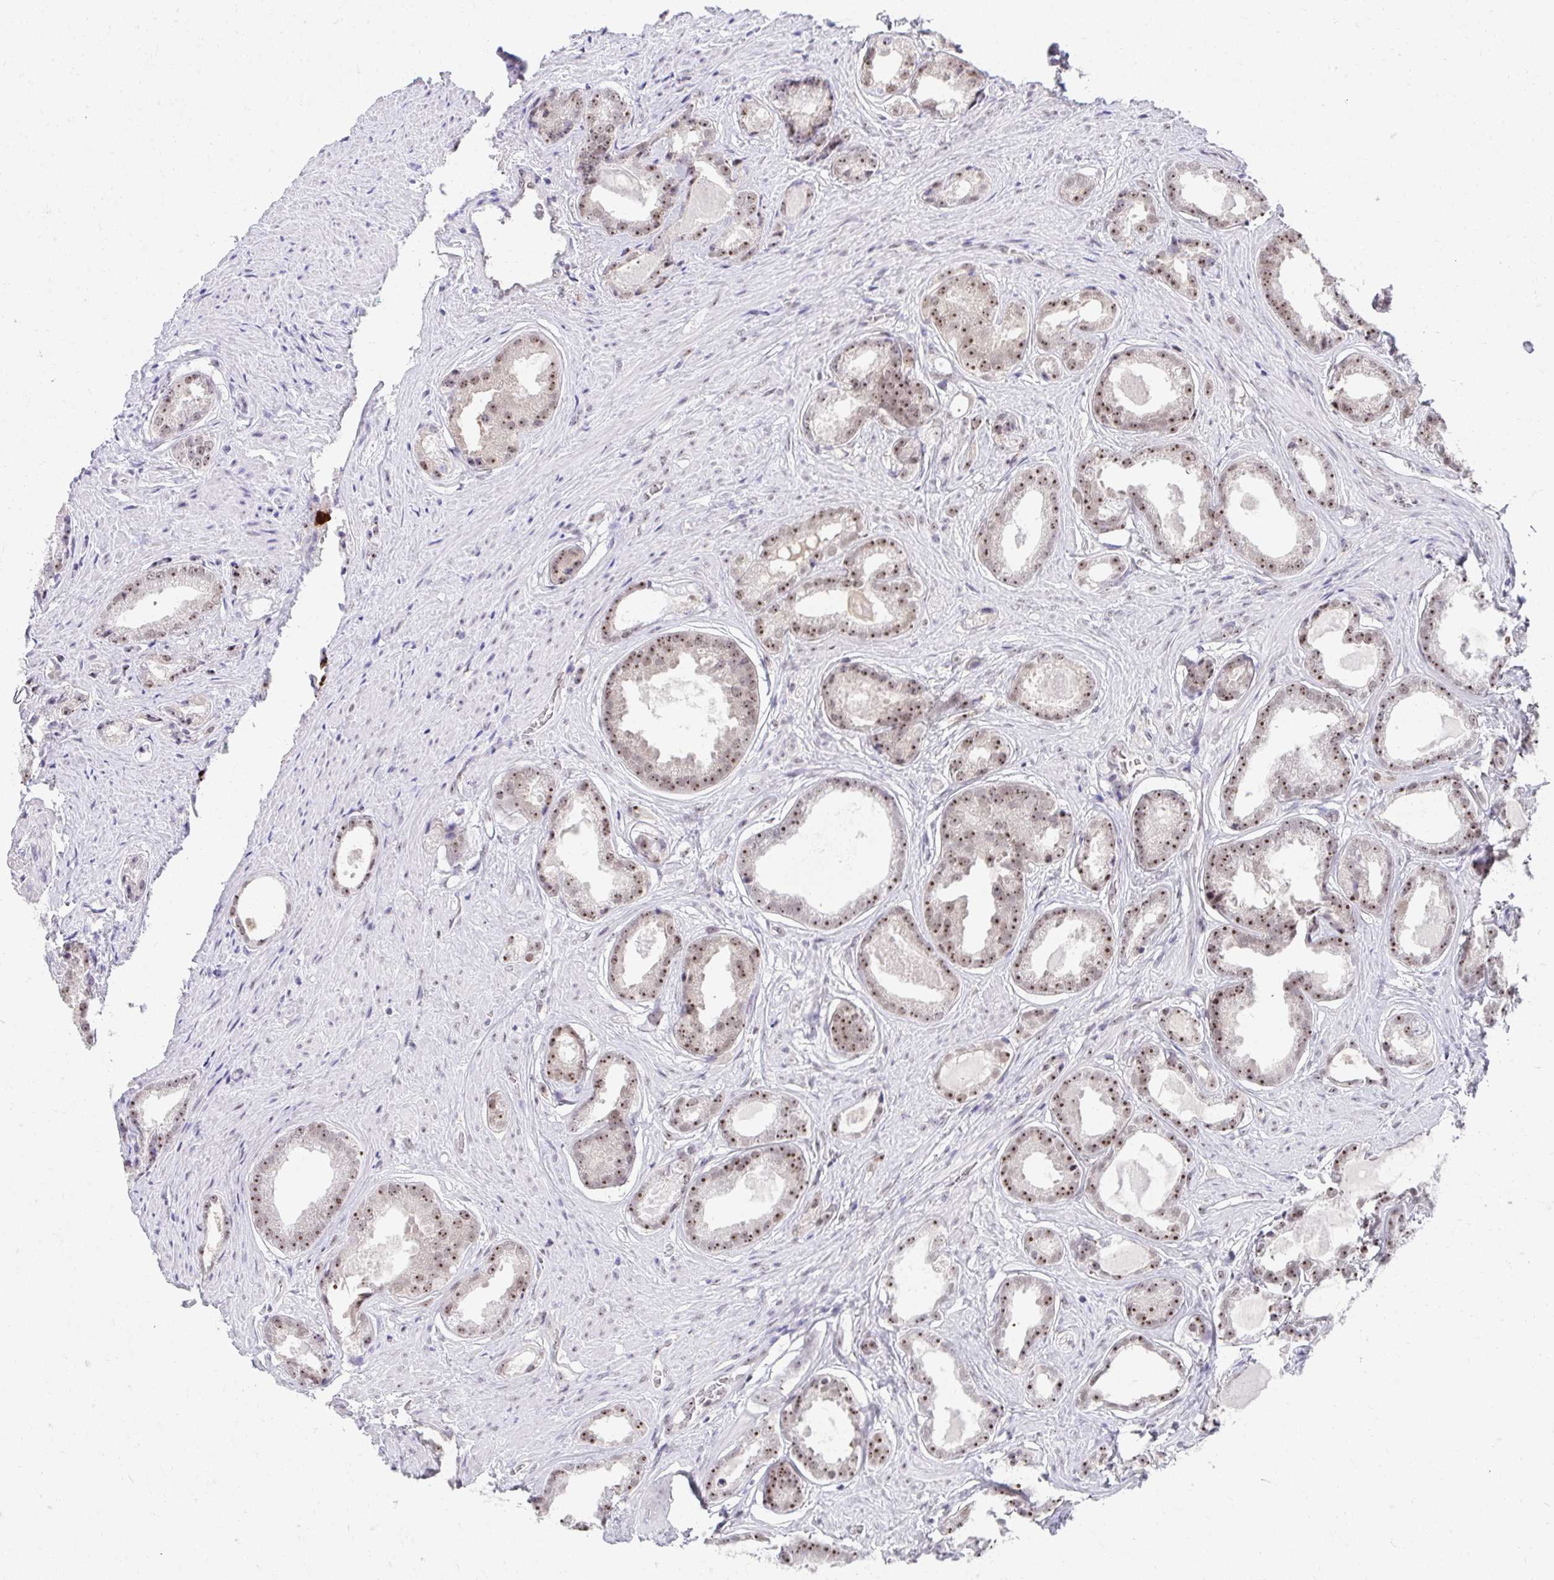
{"staining": {"intensity": "moderate", "quantity": "25%-75%", "location": "nuclear"}, "tissue": "prostate cancer", "cell_type": "Tumor cells", "image_type": "cancer", "snomed": [{"axis": "morphology", "description": "Adenocarcinoma, Low grade"}, {"axis": "topography", "description": "Prostate"}], "caption": "Prostate cancer tissue exhibits moderate nuclear positivity in approximately 25%-75% of tumor cells, visualized by immunohistochemistry. Nuclei are stained in blue.", "gene": "HIRA", "patient": {"sex": "male", "age": 65}}